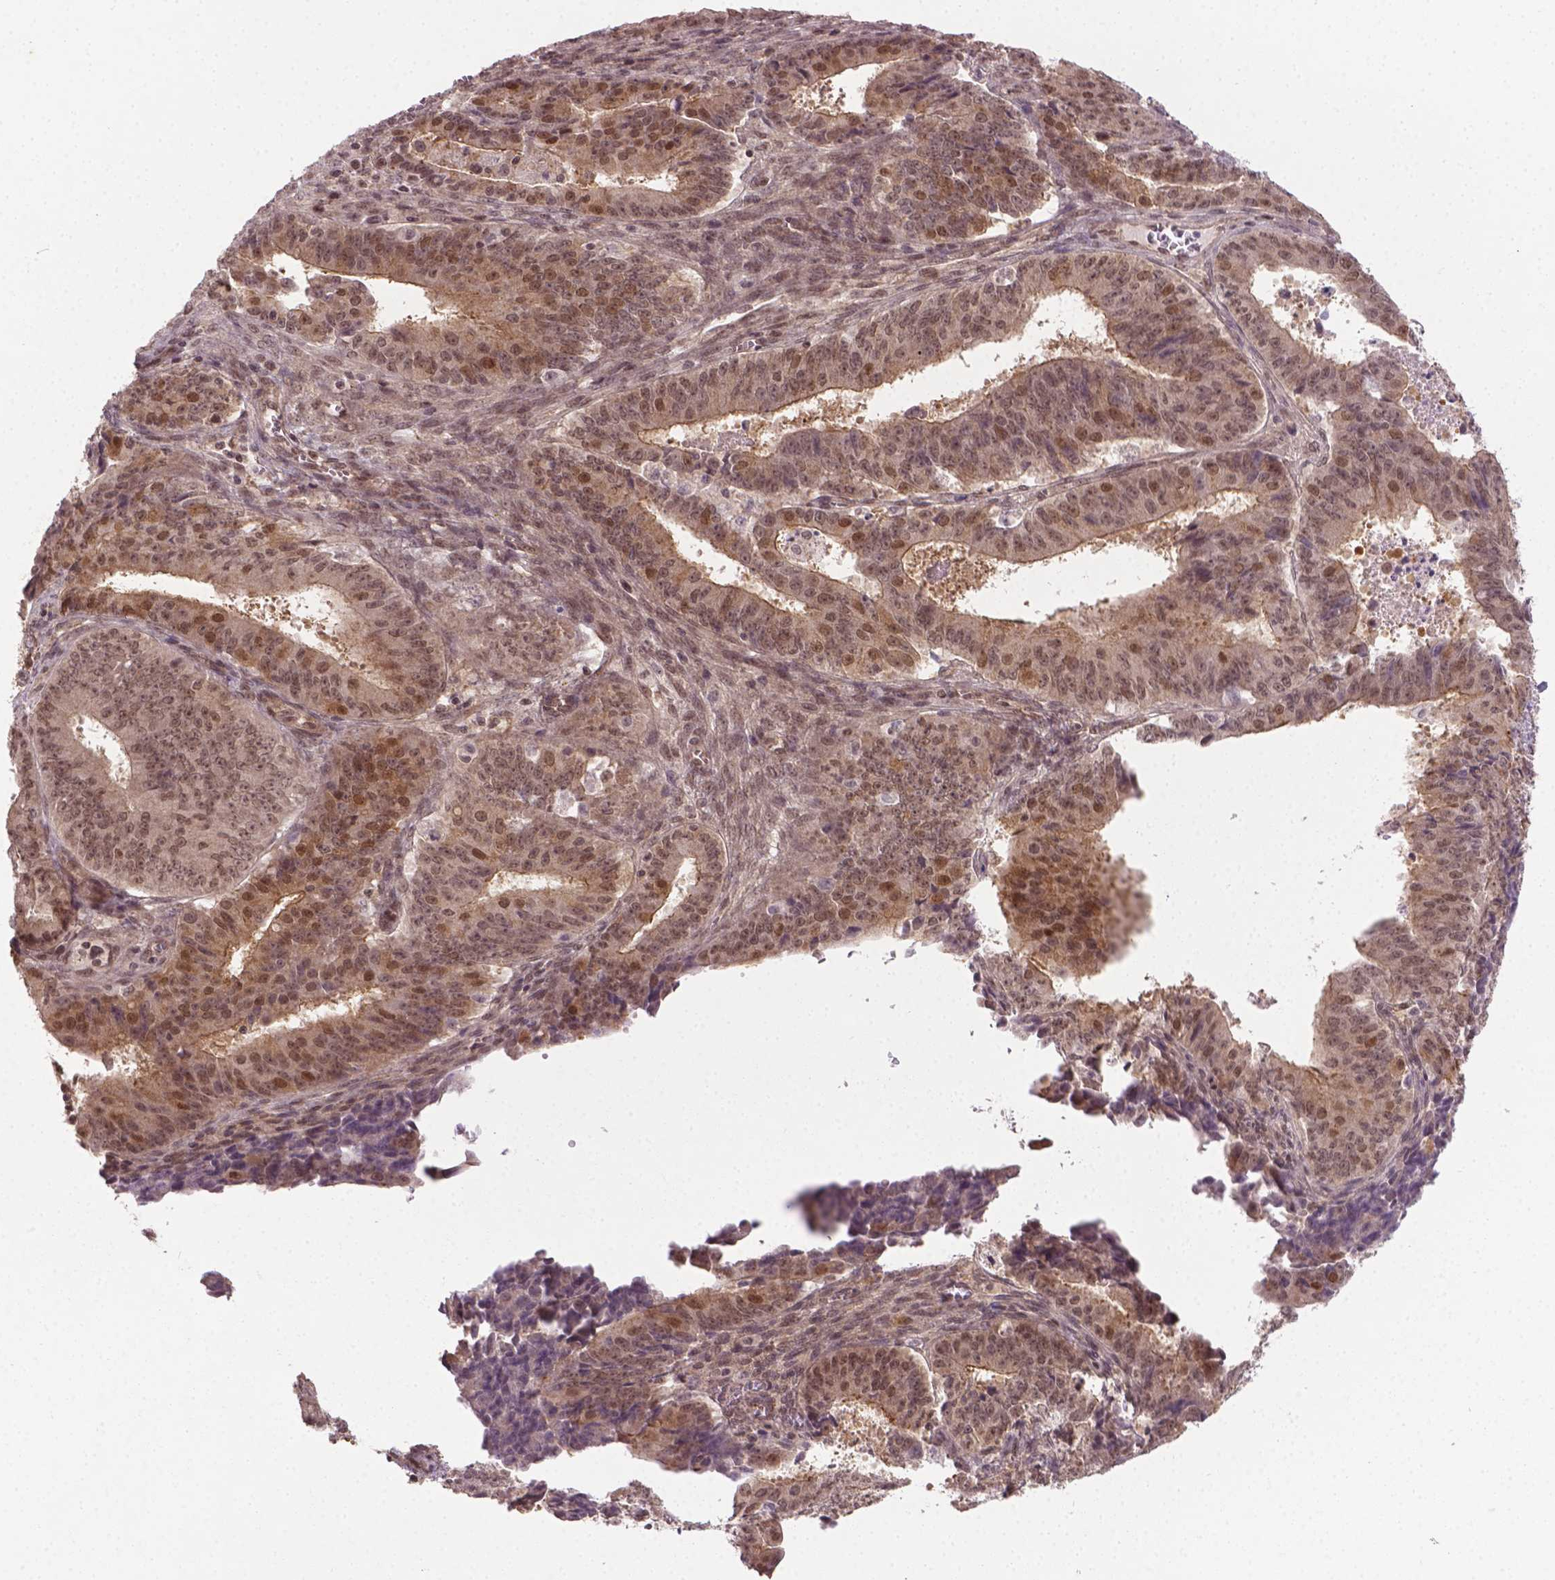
{"staining": {"intensity": "moderate", "quantity": ">75%", "location": "cytoplasmic/membranous,nuclear"}, "tissue": "ovarian cancer", "cell_type": "Tumor cells", "image_type": "cancer", "snomed": [{"axis": "morphology", "description": "Carcinoma, endometroid"}, {"axis": "topography", "description": "Ovary"}], "caption": "Immunohistochemistry (IHC) image of neoplastic tissue: human endometroid carcinoma (ovarian) stained using immunohistochemistry reveals medium levels of moderate protein expression localized specifically in the cytoplasmic/membranous and nuclear of tumor cells, appearing as a cytoplasmic/membranous and nuclear brown color.", "gene": "ANKRD54", "patient": {"sex": "female", "age": 42}}